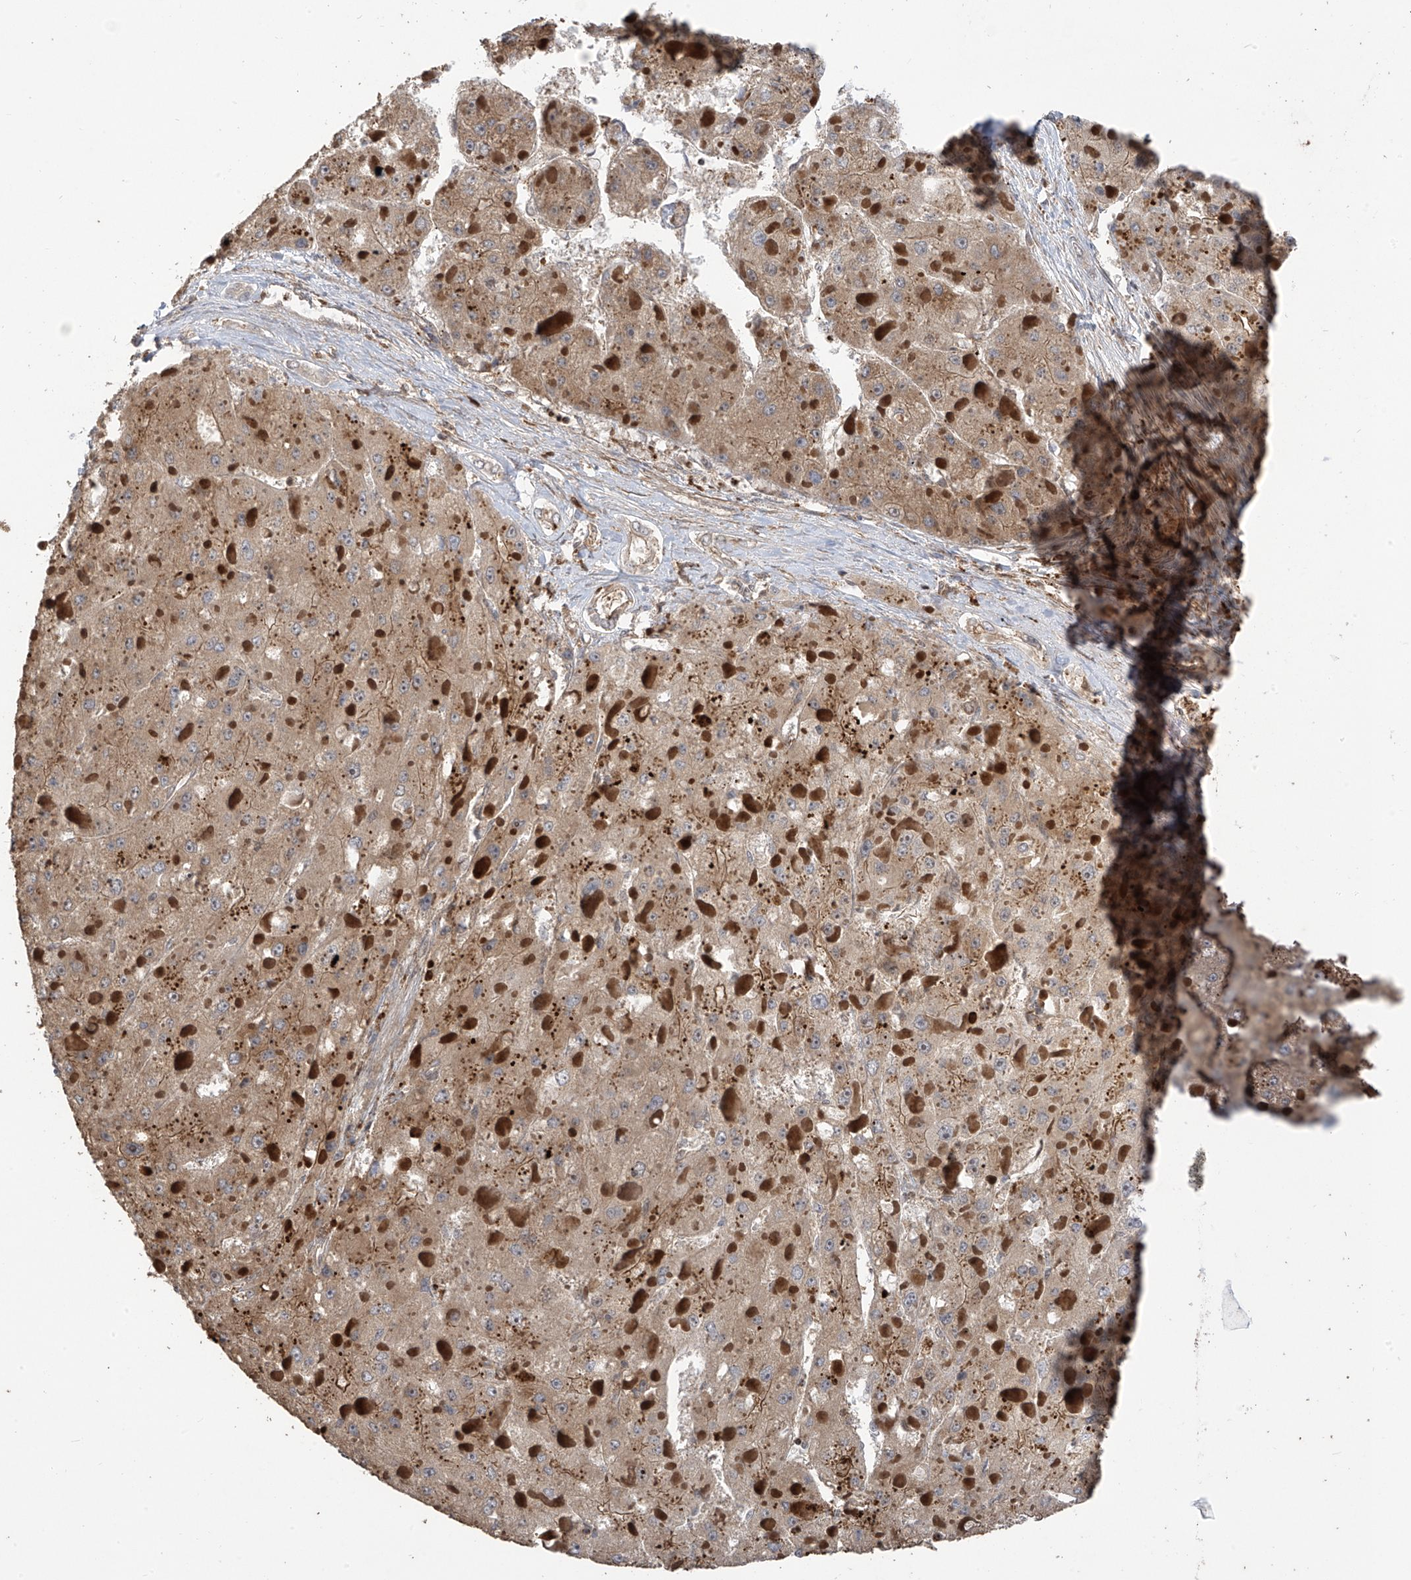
{"staining": {"intensity": "weak", "quantity": ">75%", "location": "cytoplasmic/membranous"}, "tissue": "liver cancer", "cell_type": "Tumor cells", "image_type": "cancer", "snomed": [{"axis": "morphology", "description": "Carcinoma, Hepatocellular, NOS"}, {"axis": "topography", "description": "Liver"}], "caption": "Liver cancer (hepatocellular carcinoma) stained for a protein shows weak cytoplasmic/membranous positivity in tumor cells.", "gene": "ATAD2B", "patient": {"sex": "female", "age": 73}}